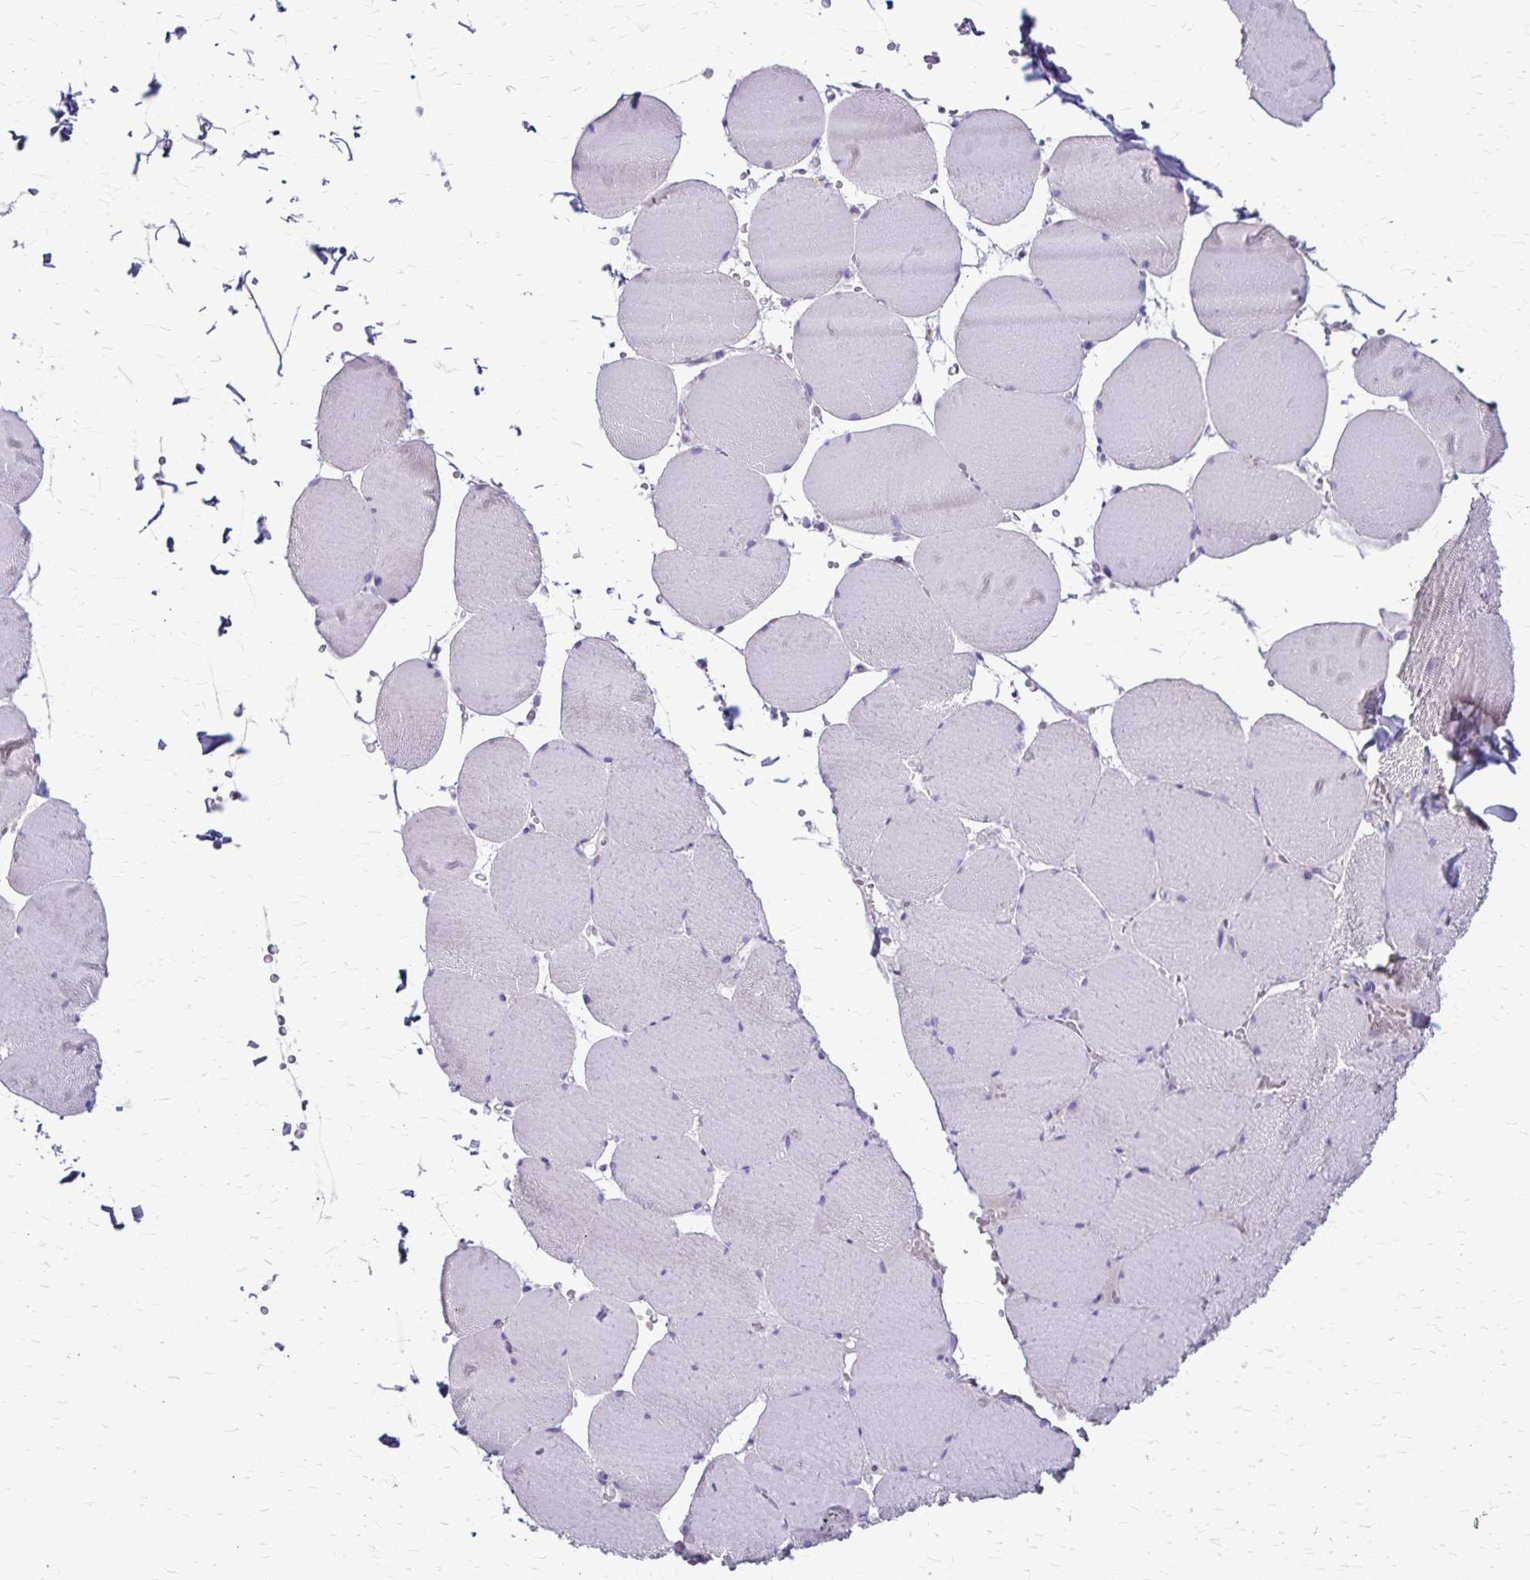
{"staining": {"intensity": "negative", "quantity": "none", "location": "none"}, "tissue": "skeletal muscle", "cell_type": "Myocytes", "image_type": "normal", "snomed": [{"axis": "morphology", "description": "Normal tissue, NOS"}, {"axis": "topography", "description": "Skeletal muscle"}, {"axis": "topography", "description": "Head-Neck"}], "caption": "IHC histopathology image of normal human skeletal muscle stained for a protein (brown), which displays no expression in myocytes.", "gene": "GP9", "patient": {"sex": "male", "age": 66}}